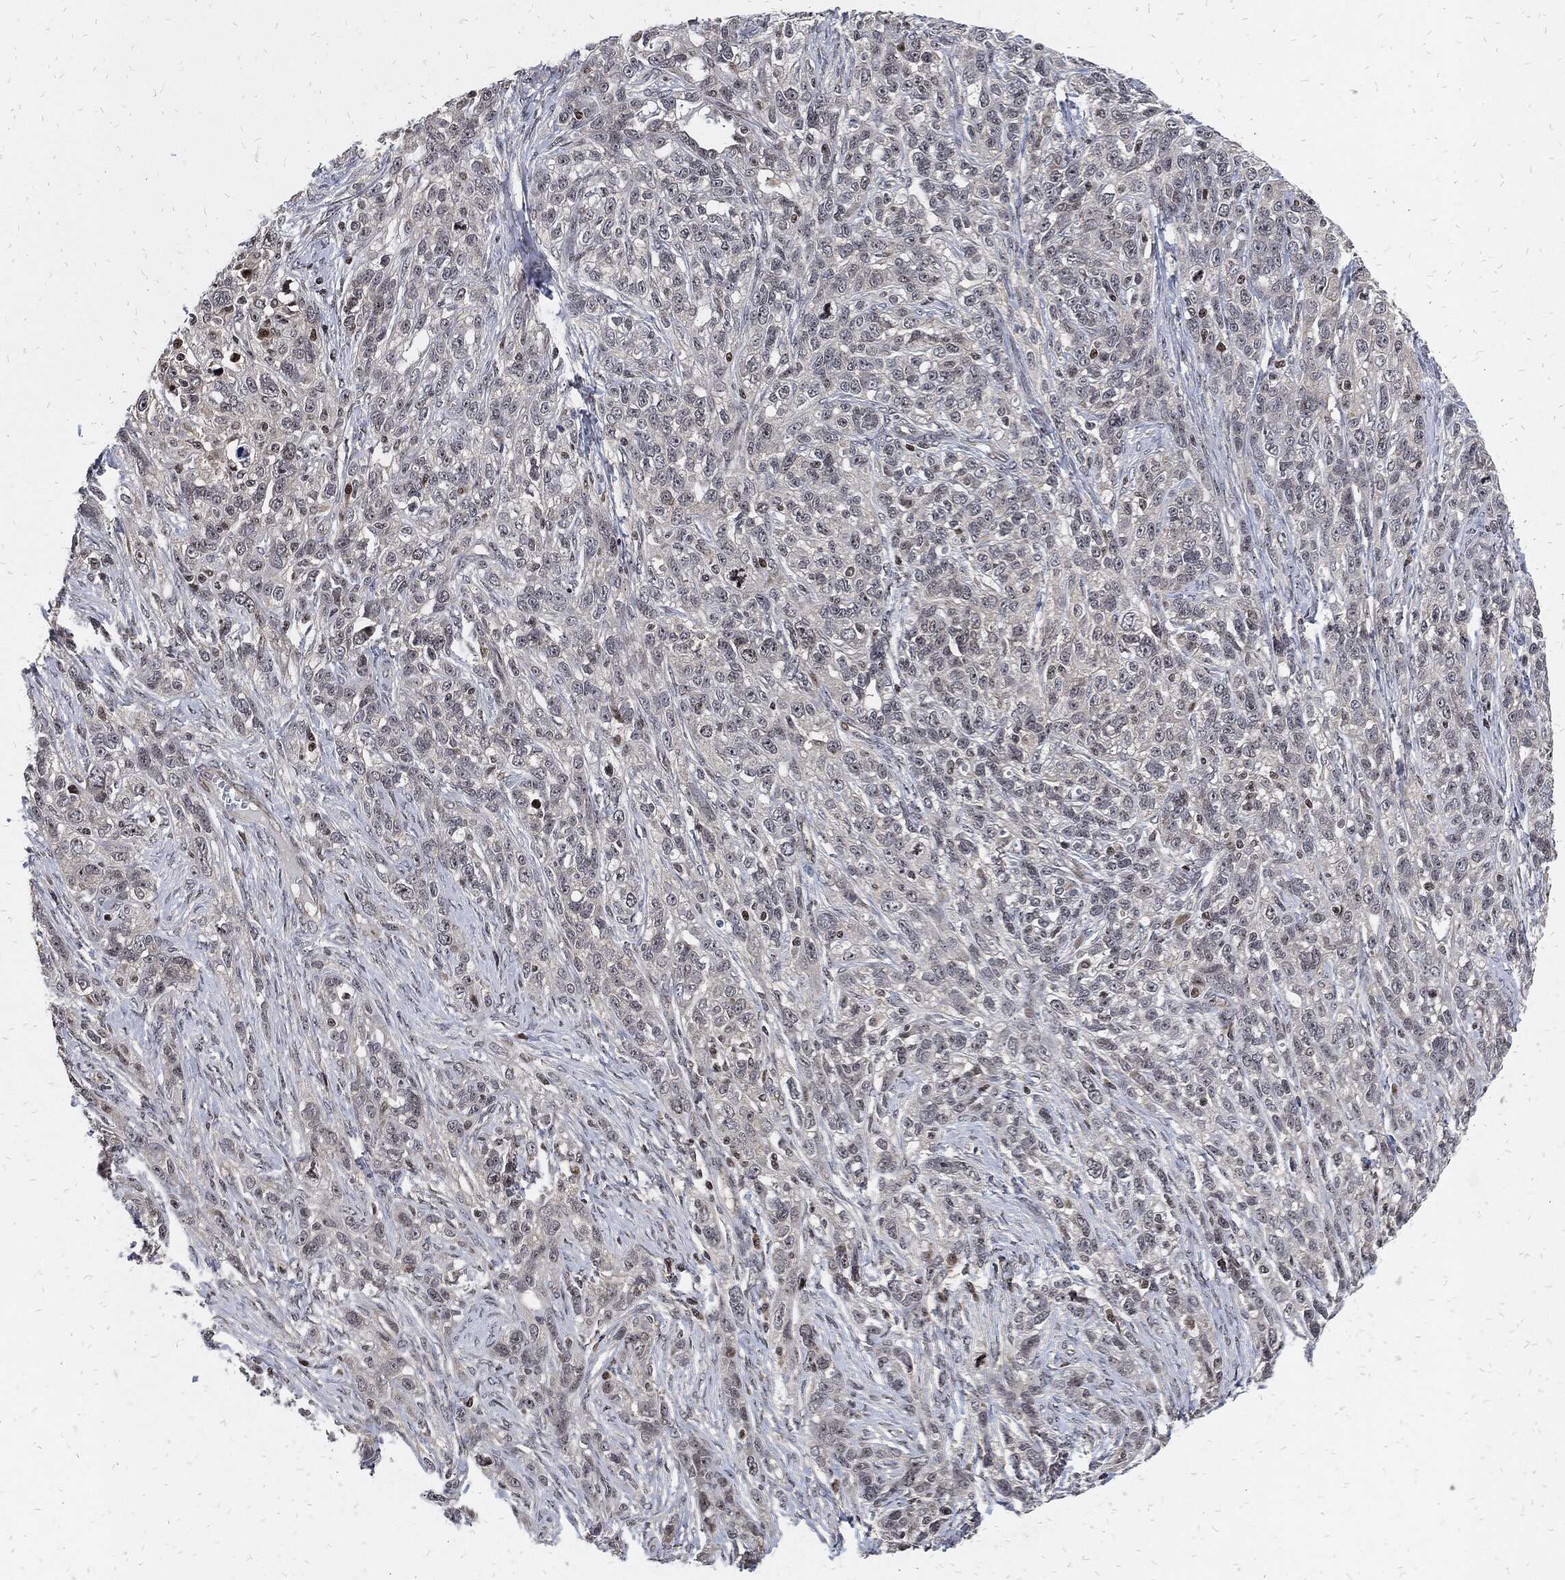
{"staining": {"intensity": "negative", "quantity": "none", "location": "none"}, "tissue": "ovarian cancer", "cell_type": "Tumor cells", "image_type": "cancer", "snomed": [{"axis": "morphology", "description": "Cystadenocarcinoma, serous, NOS"}, {"axis": "topography", "description": "Ovary"}], "caption": "Immunohistochemical staining of ovarian cancer (serous cystadenocarcinoma) displays no significant positivity in tumor cells.", "gene": "ZNF775", "patient": {"sex": "female", "age": 71}}